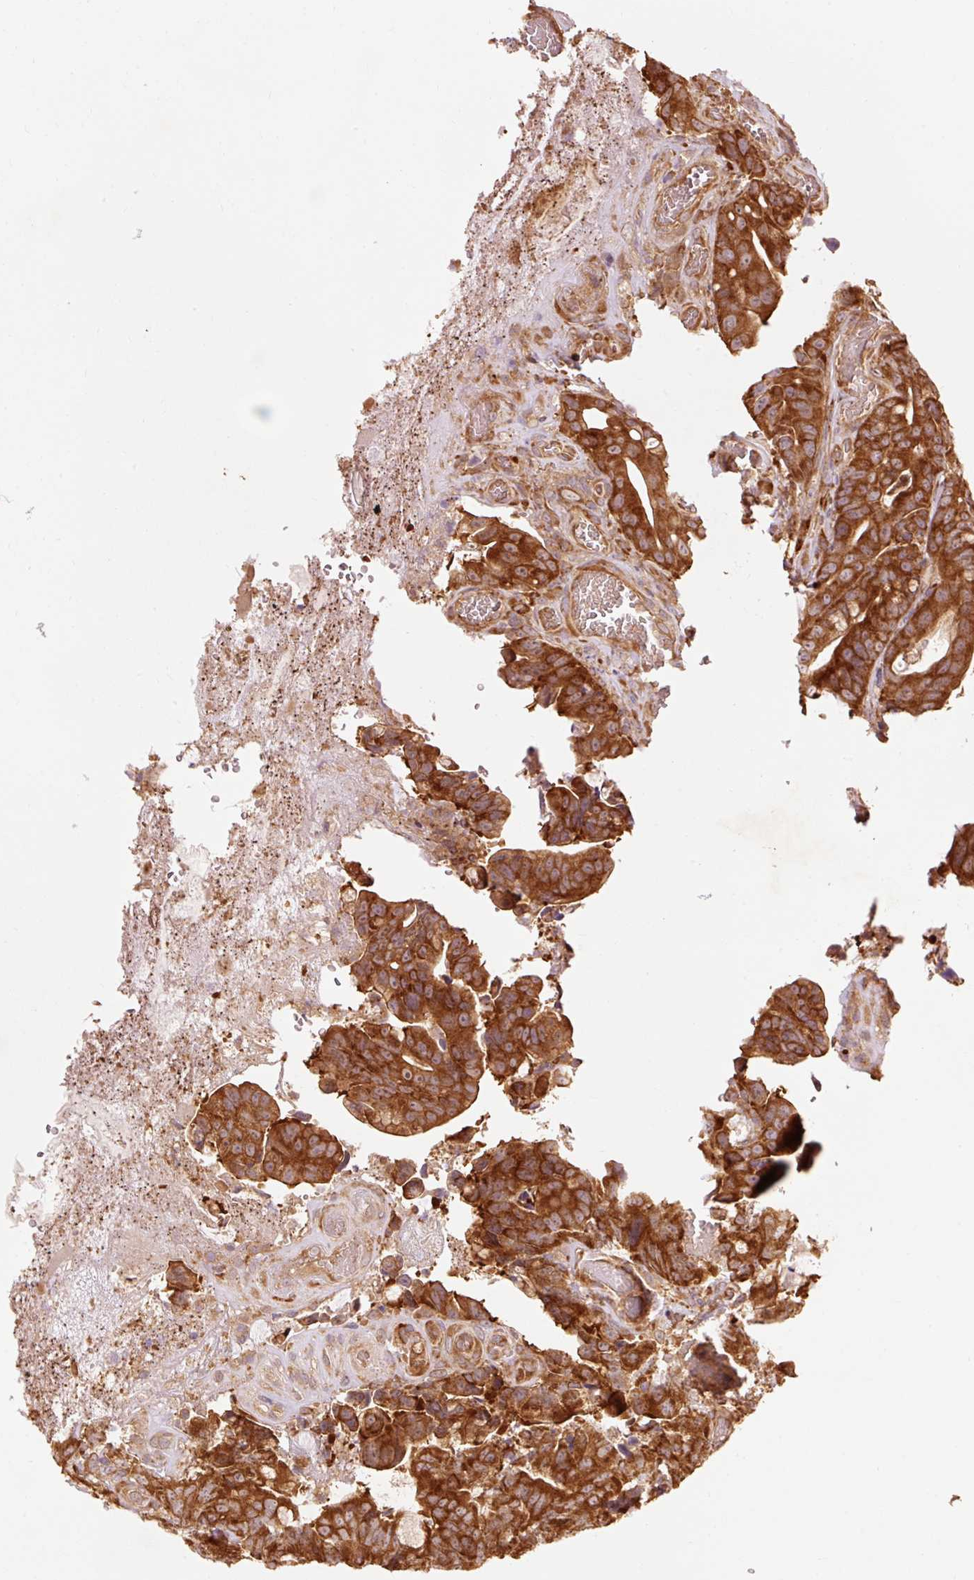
{"staining": {"intensity": "strong", "quantity": ">75%", "location": "cytoplasmic/membranous"}, "tissue": "colorectal cancer", "cell_type": "Tumor cells", "image_type": "cancer", "snomed": [{"axis": "morphology", "description": "Adenocarcinoma, NOS"}, {"axis": "topography", "description": "Colon"}], "caption": "This photomicrograph demonstrates immunohistochemistry staining of human adenocarcinoma (colorectal), with high strong cytoplasmic/membranous expression in approximately >75% of tumor cells.", "gene": "PDAP1", "patient": {"sex": "female", "age": 82}}